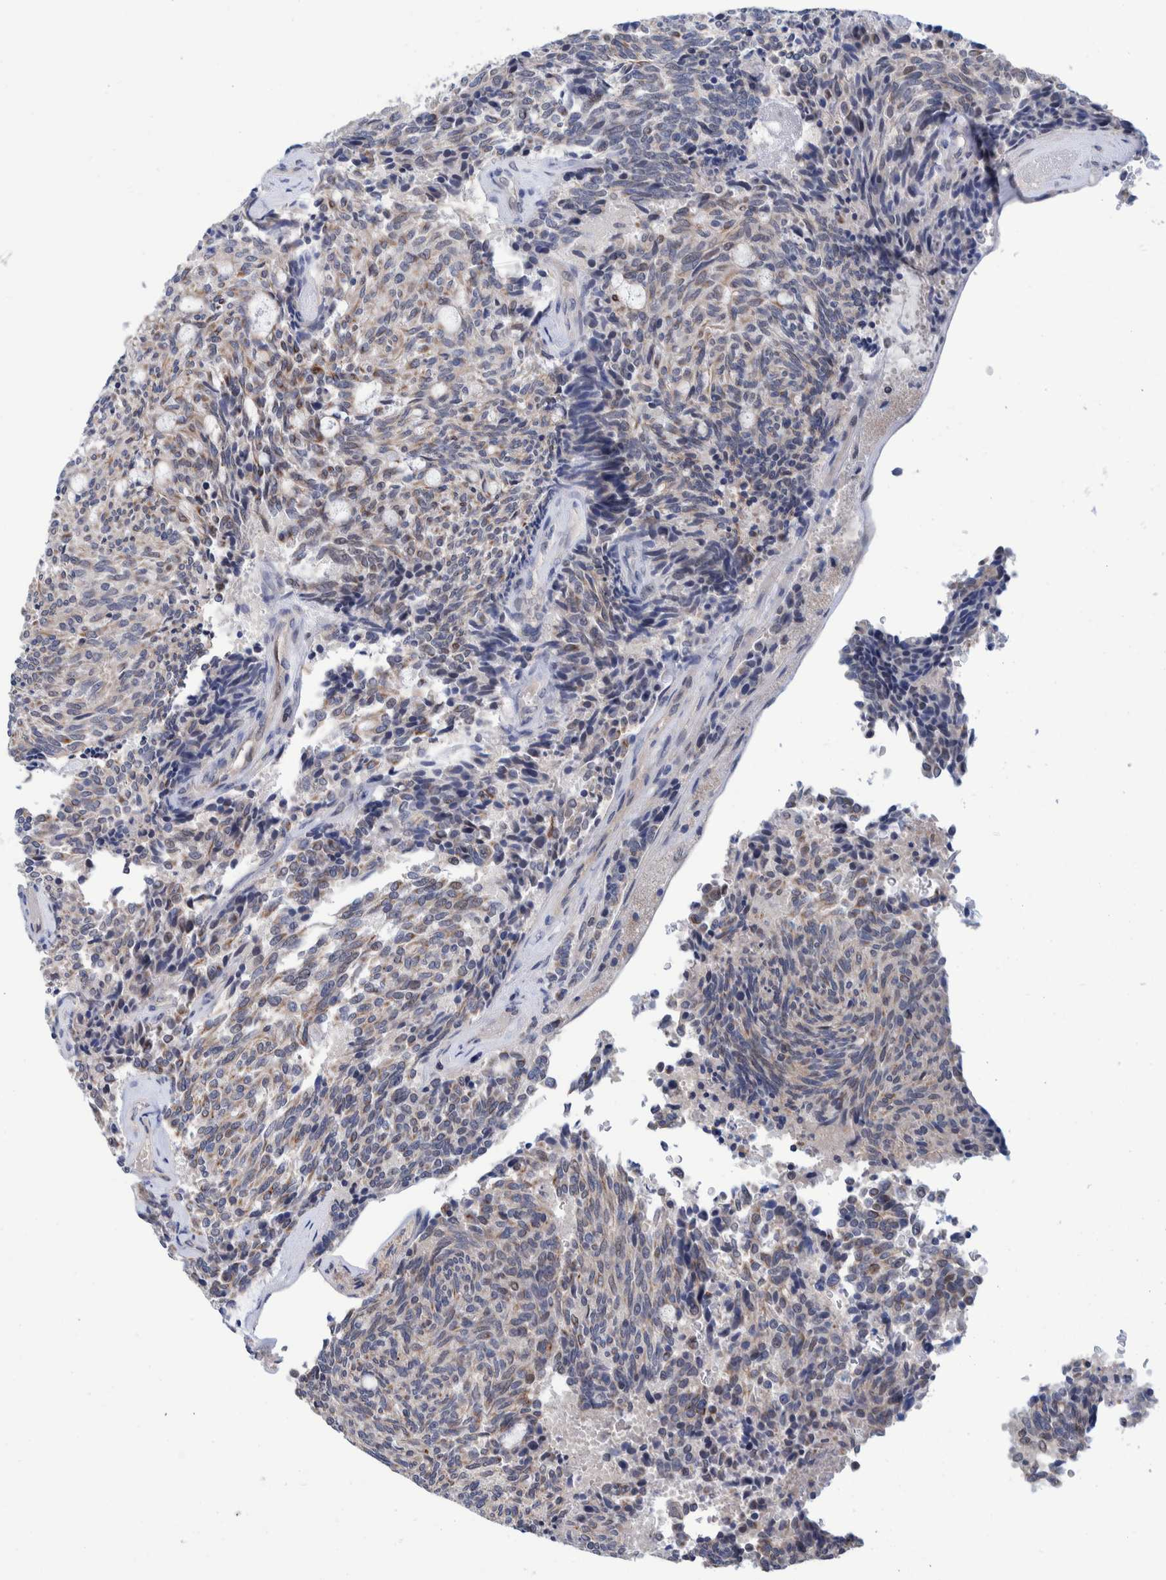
{"staining": {"intensity": "weak", "quantity": "25%-75%", "location": "cytoplasmic/membranous,nuclear"}, "tissue": "carcinoid", "cell_type": "Tumor cells", "image_type": "cancer", "snomed": [{"axis": "morphology", "description": "Carcinoid, malignant, NOS"}, {"axis": "topography", "description": "Pancreas"}], "caption": "Tumor cells exhibit low levels of weak cytoplasmic/membranous and nuclear positivity in about 25%-75% of cells in human carcinoid.", "gene": "PFAS", "patient": {"sex": "female", "age": 54}}